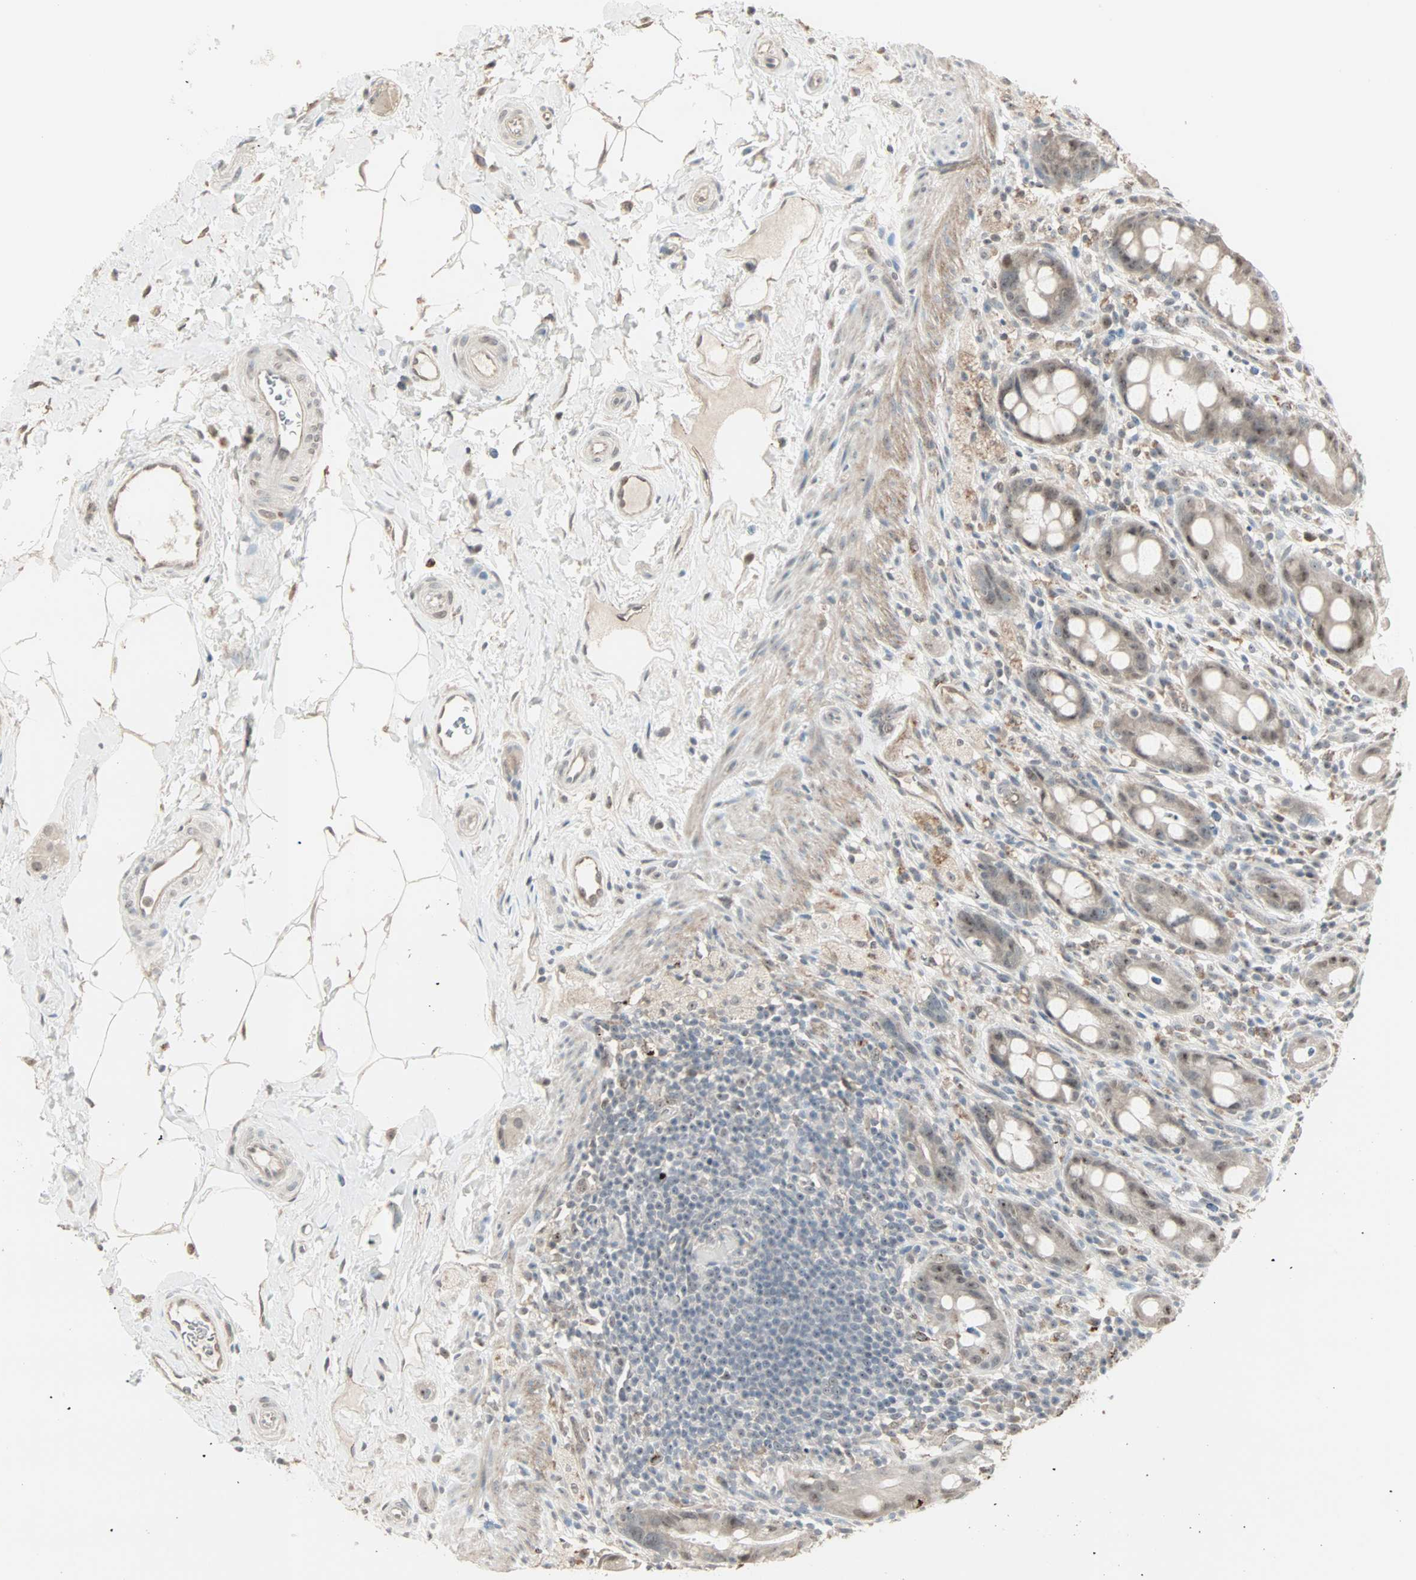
{"staining": {"intensity": "weak", "quantity": ">75%", "location": "cytoplasmic/membranous"}, "tissue": "rectum", "cell_type": "Glandular cells", "image_type": "normal", "snomed": [{"axis": "morphology", "description": "Normal tissue, NOS"}, {"axis": "topography", "description": "Rectum"}], "caption": "Rectum stained with DAB immunohistochemistry (IHC) reveals low levels of weak cytoplasmic/membranous expression in approximately >75% of glandular cells.", "gene": "KDM4A", "patient": {"sex": "male", "age": 44}}